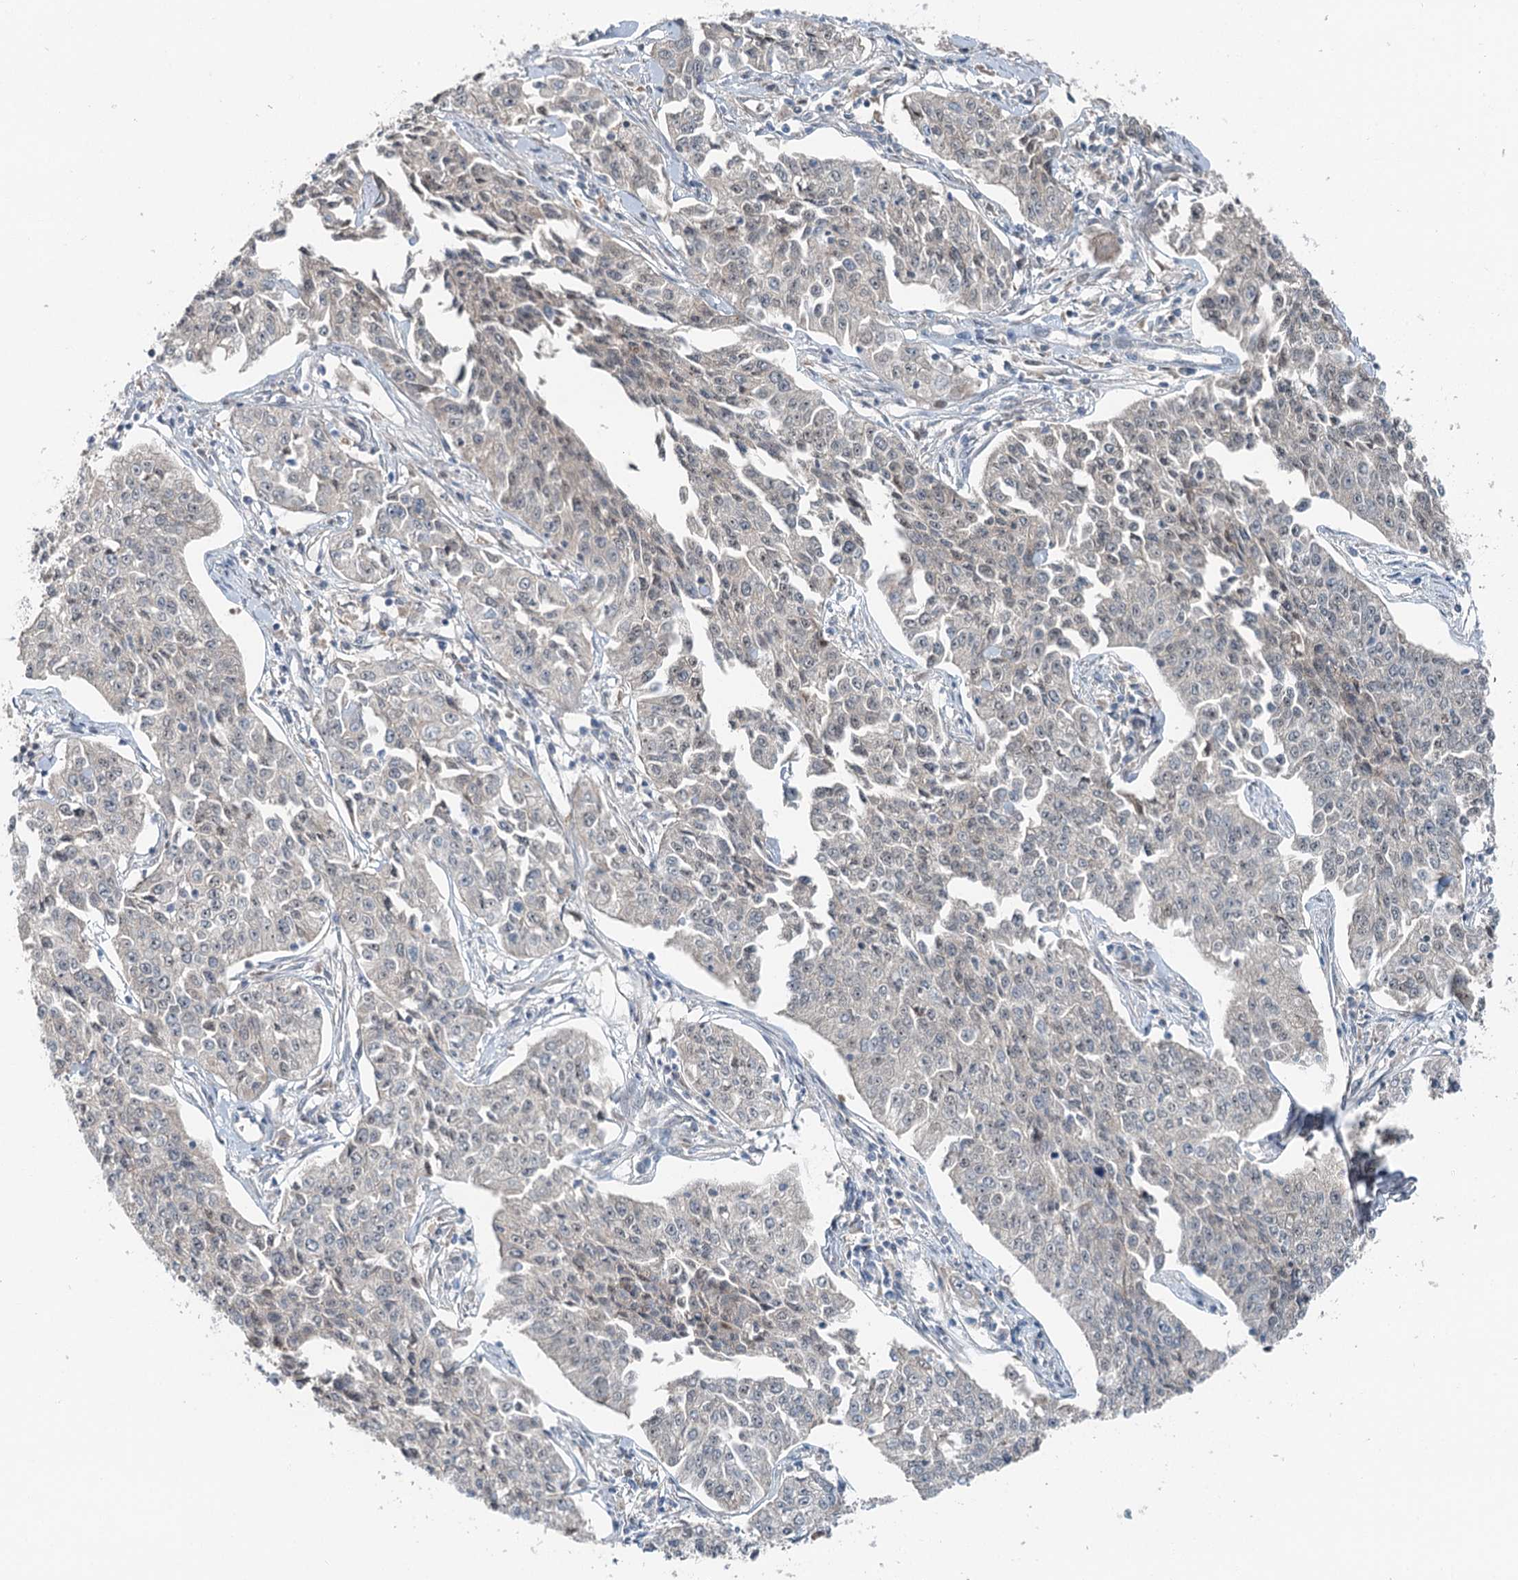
{"staining": {"intensity": "negative", "quantity": "none", "location": "none"}, "tissue": "cervical cancer", "cell_type": "Tumor cells", "image_type": "cancer", "snomed": [{"axis": "morphology", "description": "Squamous cell carcinoma, NOS"}, {"axis": "topography", "description": "Cervix"}], "caption": "DAB immunohistochemical staining of human cervical cancer shows no significant expression in tumor cells.", "gene": "CHCHD5", "patient": {"sex": "female", "age": 35}}